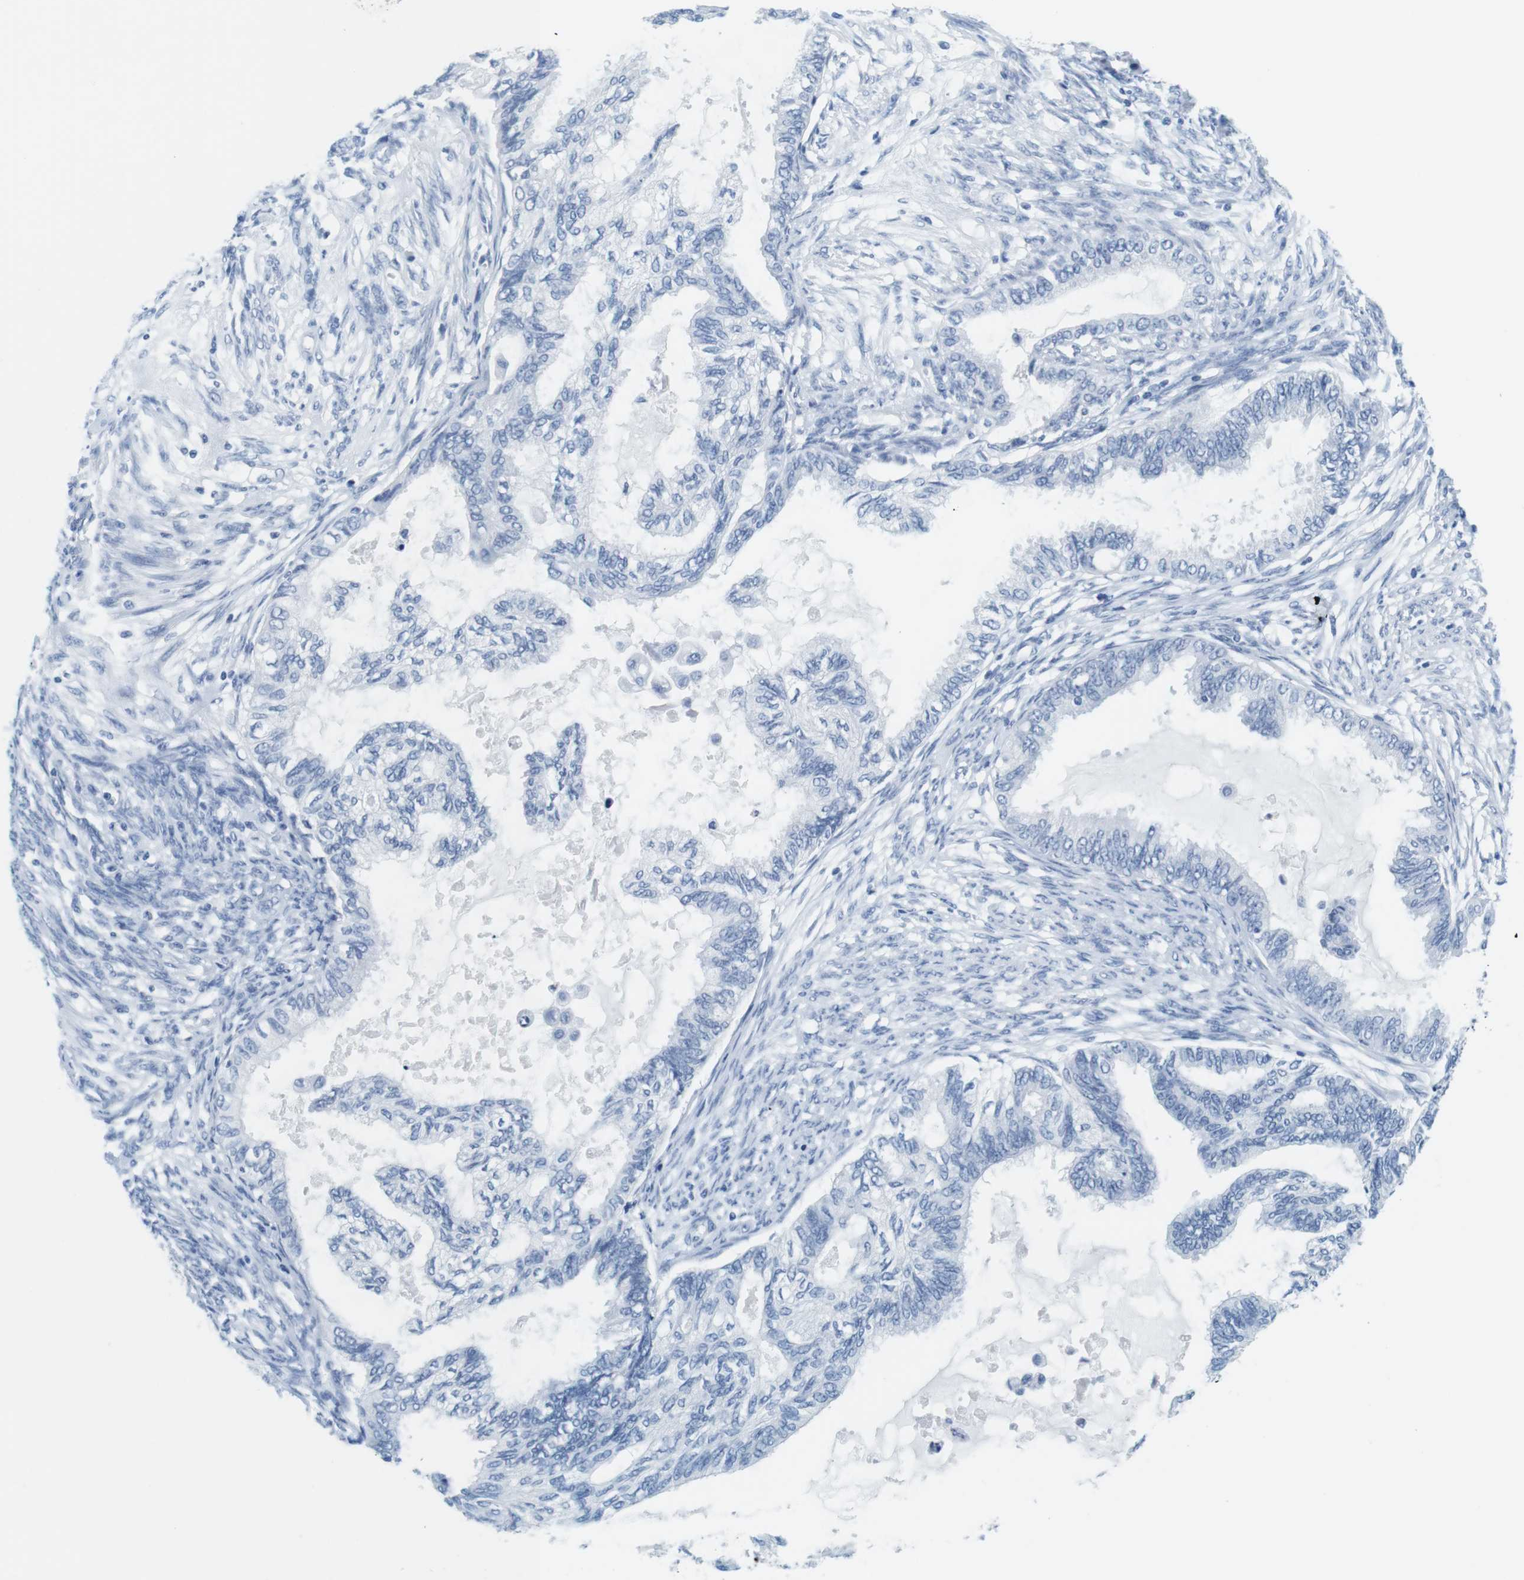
{"staining": {"intensity": "negative", "quantity": "none", "location": "none"}, "tissue": "cervical cancer", "cell_type": "Tumor cells", "image_type": "cancer", "snomed": [{"axis": "morphology", "description": "Normal tissue, NOS"}, {"axis": "morphology", "description": "Adenocarcinoma, NOS"}, {"axis": "topography", "description": "Cervix"}, {"axis": "topography", "description": "Endometrium"}], "caption": "There is no significant staining in tumor cells of cervical adenocarcinoma.", "gene": "CYP2C9", "patient": {"sex": "female", "age": 86}}